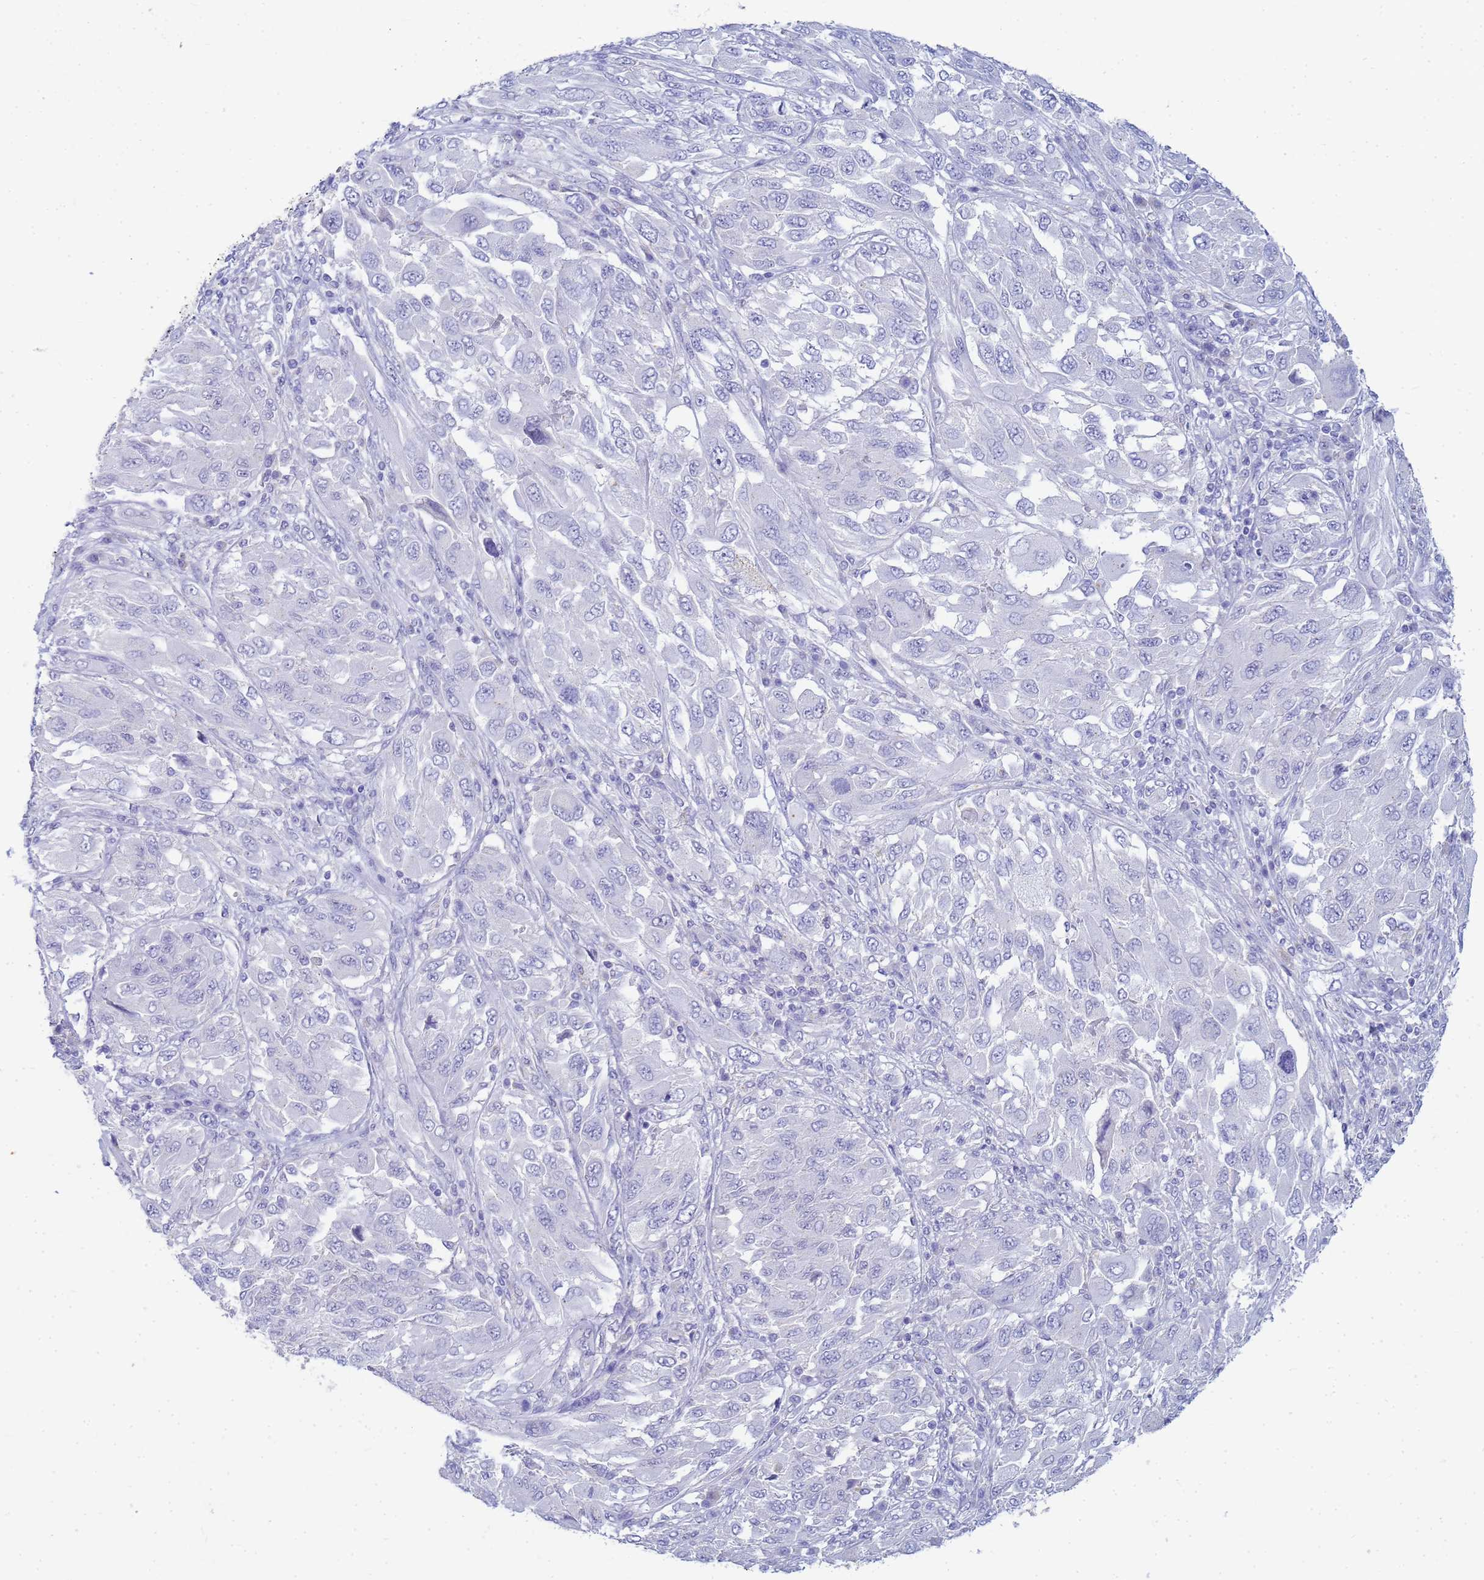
{"staining": {"intensity": "negative", "quantity": "none", "location": "none"}, "tissue": "melanoma", "cell_type": "Tumor cells", "image_type": "cancer", "snomed": [{"axis": "morphology", "description": "Malignant melanoma, NOS"}, {"axis": "topography", "description": "Skin"}], "caption": "This is an IHC micrograph of human melanoma. There is no staining in tumor cells.", "gene": "B3GNT8", "patient": {"sex": "female", "age": 91}}